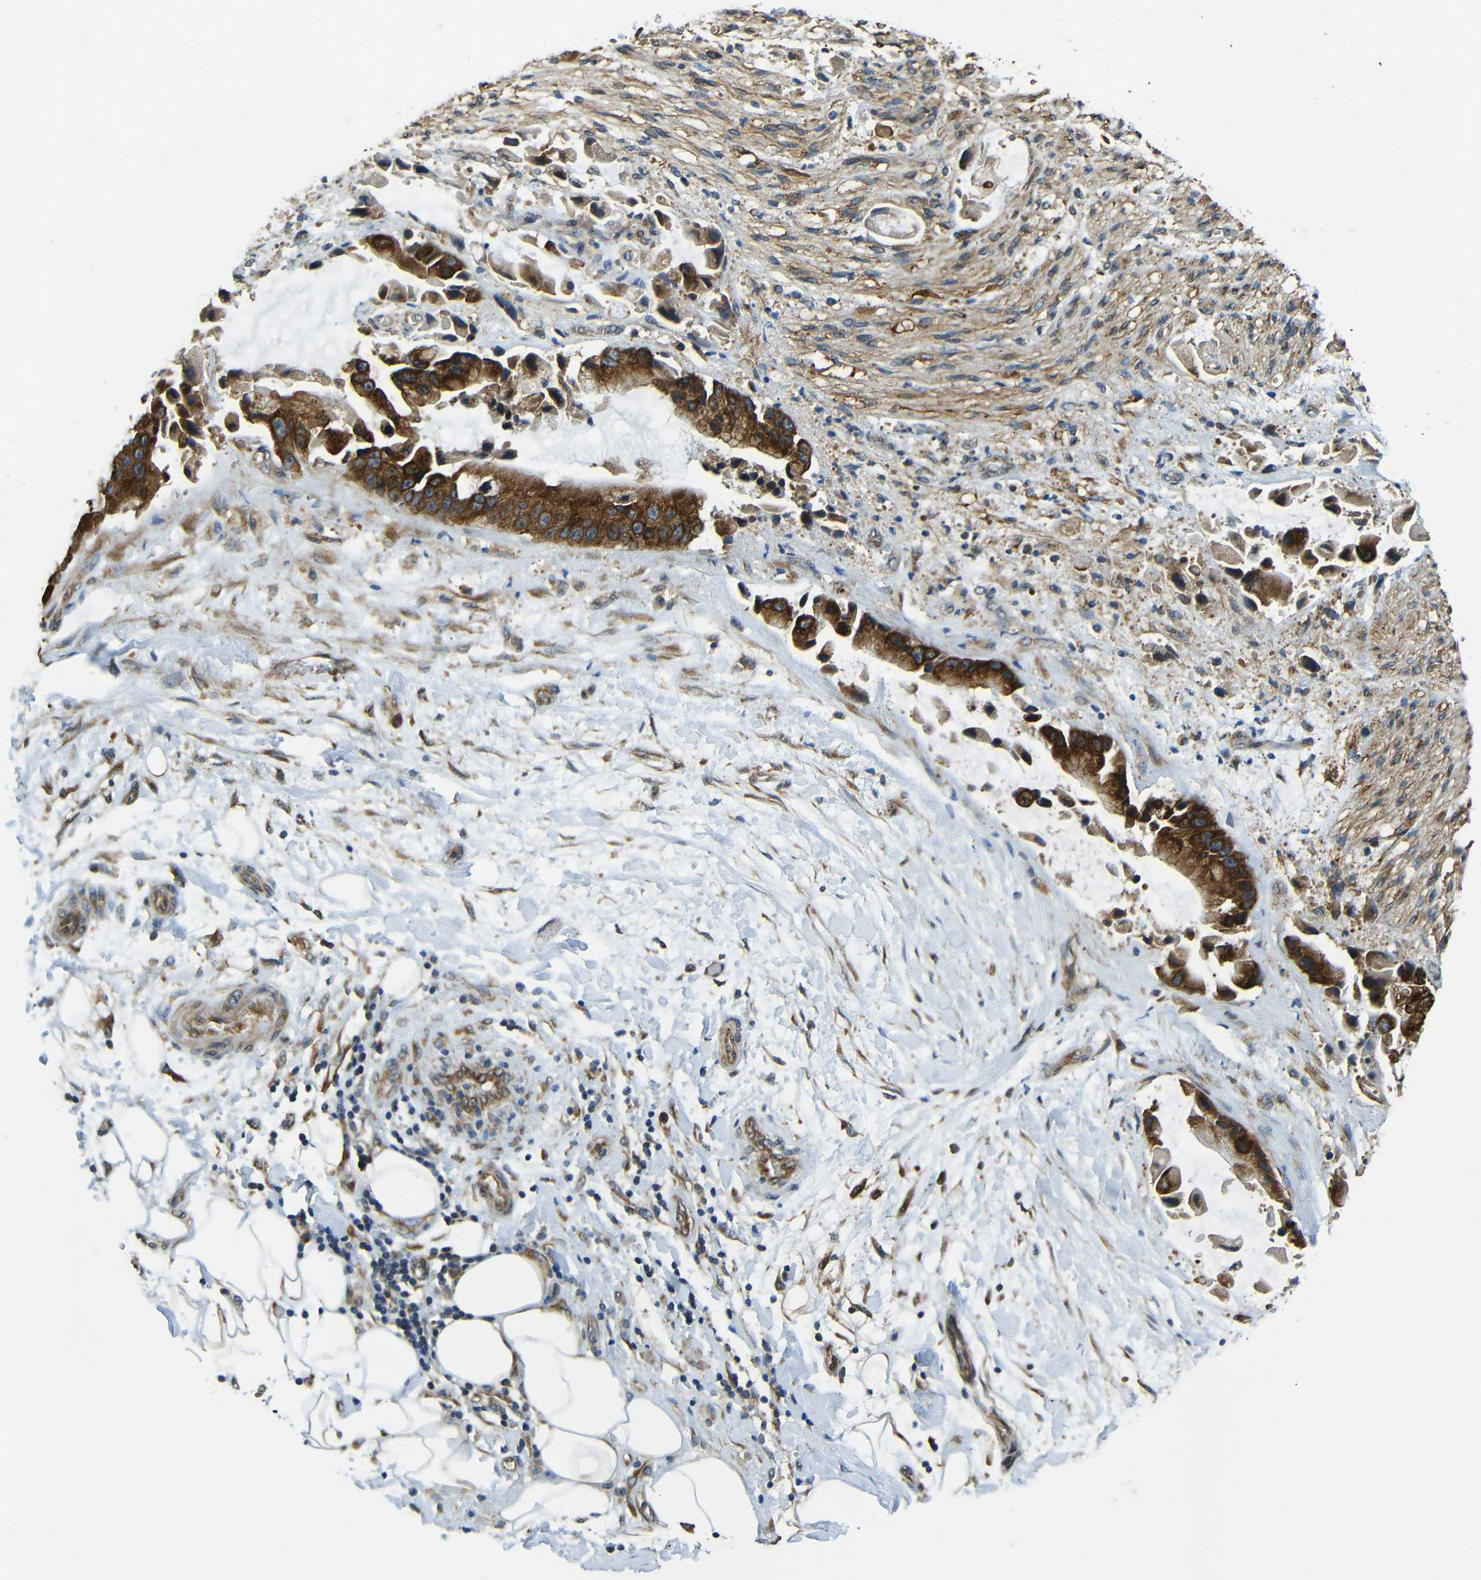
{"staining": {"intensity": "moderate", "quantity": ">75%", "location": "cytoplasmic/membranous"}, "tissue": "adipose tissue", "cell_type": "Adipocytes", "image_type": "normal", "snomed": [{"axis": "morphology", "description": "Normal tissue, NOS"}, {"axis": "morphology", "description": "Cholangiocarcinoma"}, {"axis": "topography", "description": "Liver"}, {"axis": "topography", "description": "Peripheral nerve tissue"}], "caption": "High-magnification brightfield microscopy of benign adipose tissue stained with DAB (brown) and counterstained with hematoxylin (blue). adipocytes exhibit moderate cytoplasmic/membranous expression is present in about>75% of cells.", "gene": "VAPB", "patient": {"sex": "male", "age": 50}}